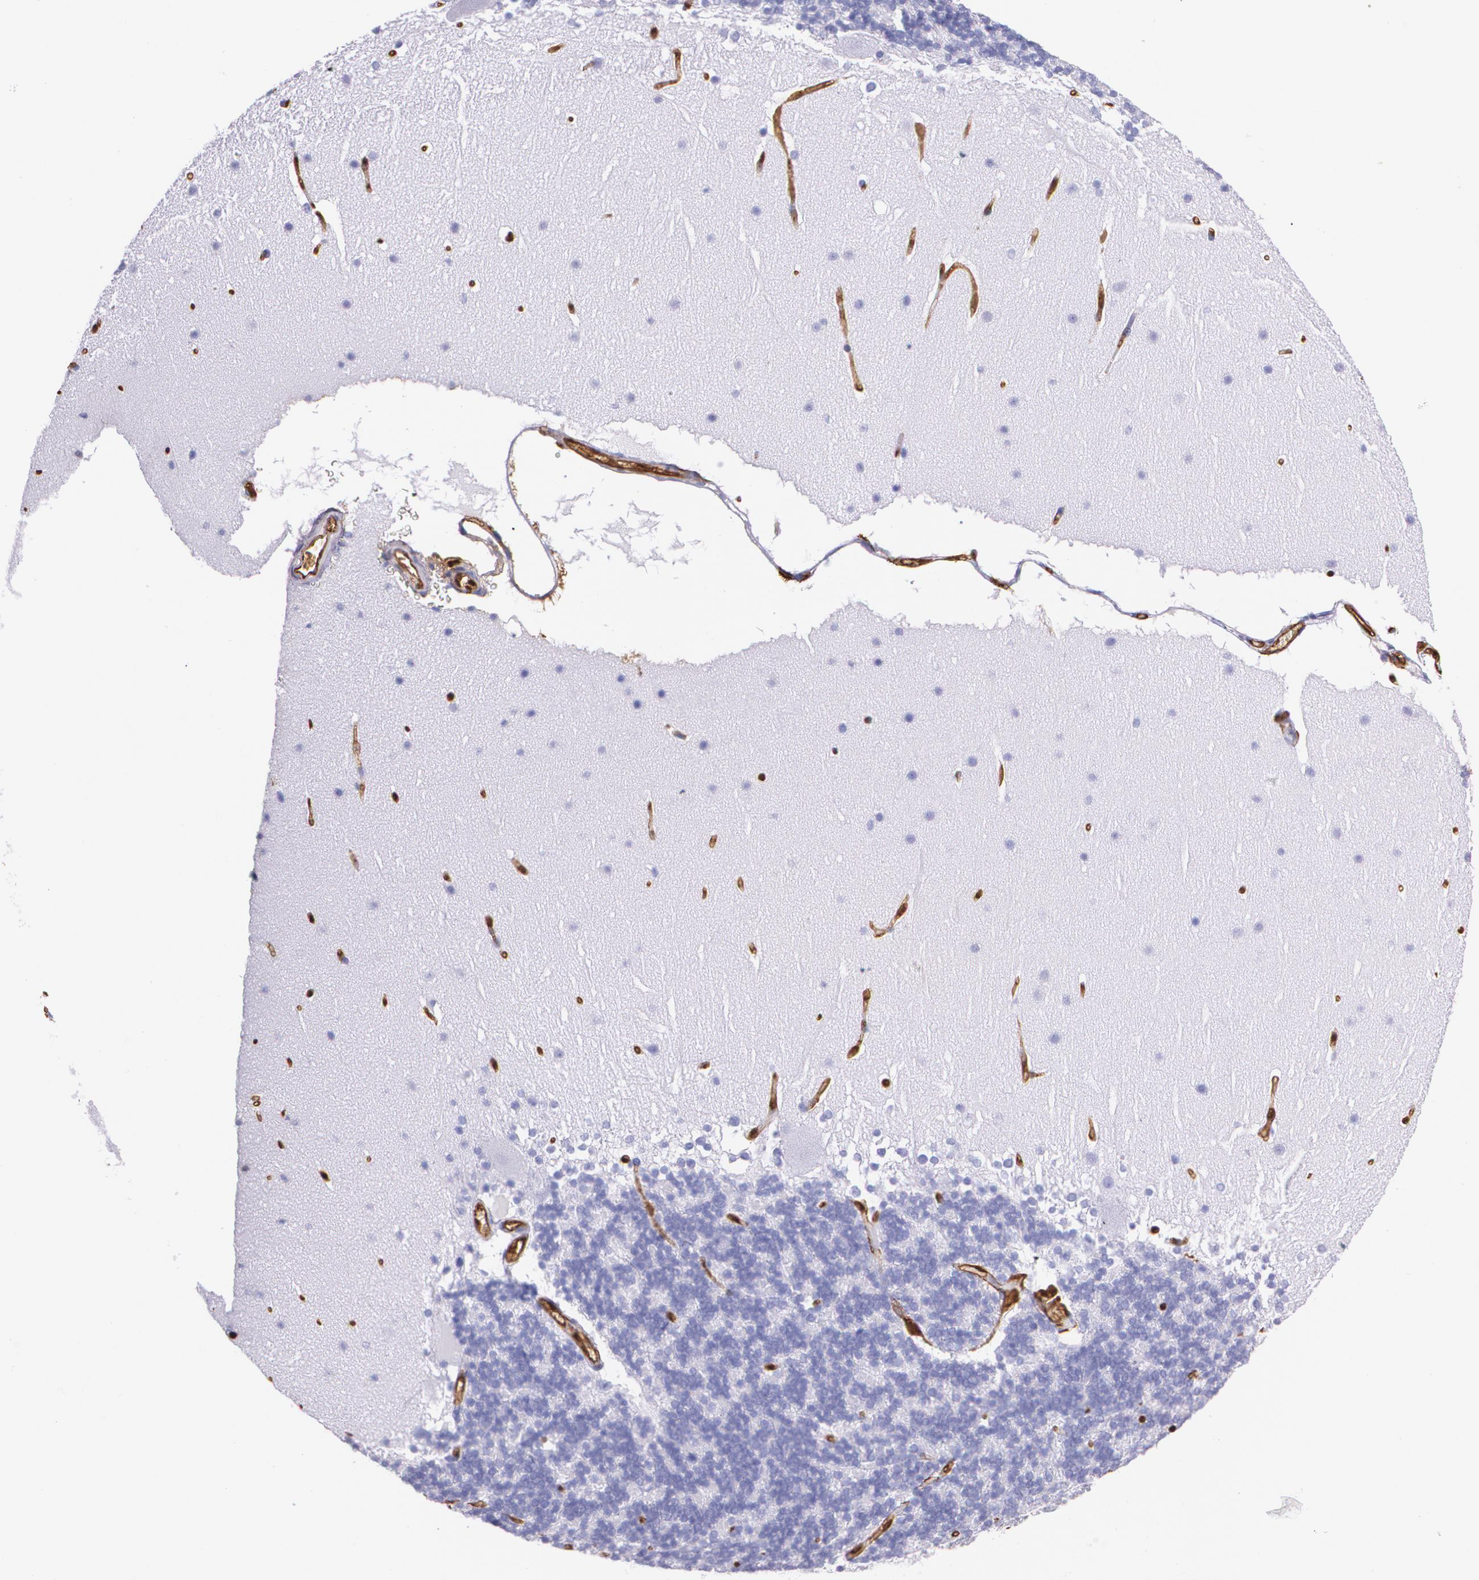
{"staining": {"intensity": "negative", "quantity": "none", "location": "none"}, "tissue": "cerebellum", "cell_type": "Cells in granular layer", "image_type": "normal", "snomed": [{"axis": "morphology", "description": "Normal tissue, NOS"}, {"axis": "topography", "description": "Cerebellum"}], "caption": "There is no significant staining in cells in granular layer of cerebellum. The staining was performed using DAB (3,3'-diaminobenzidine) to visualize the protein expression in brown, while the nuclei were stained in blue with hematoxylin (Magnification: 20x).", "gene": "MMP2", "patient": {"sex": "female", "age": 19}}